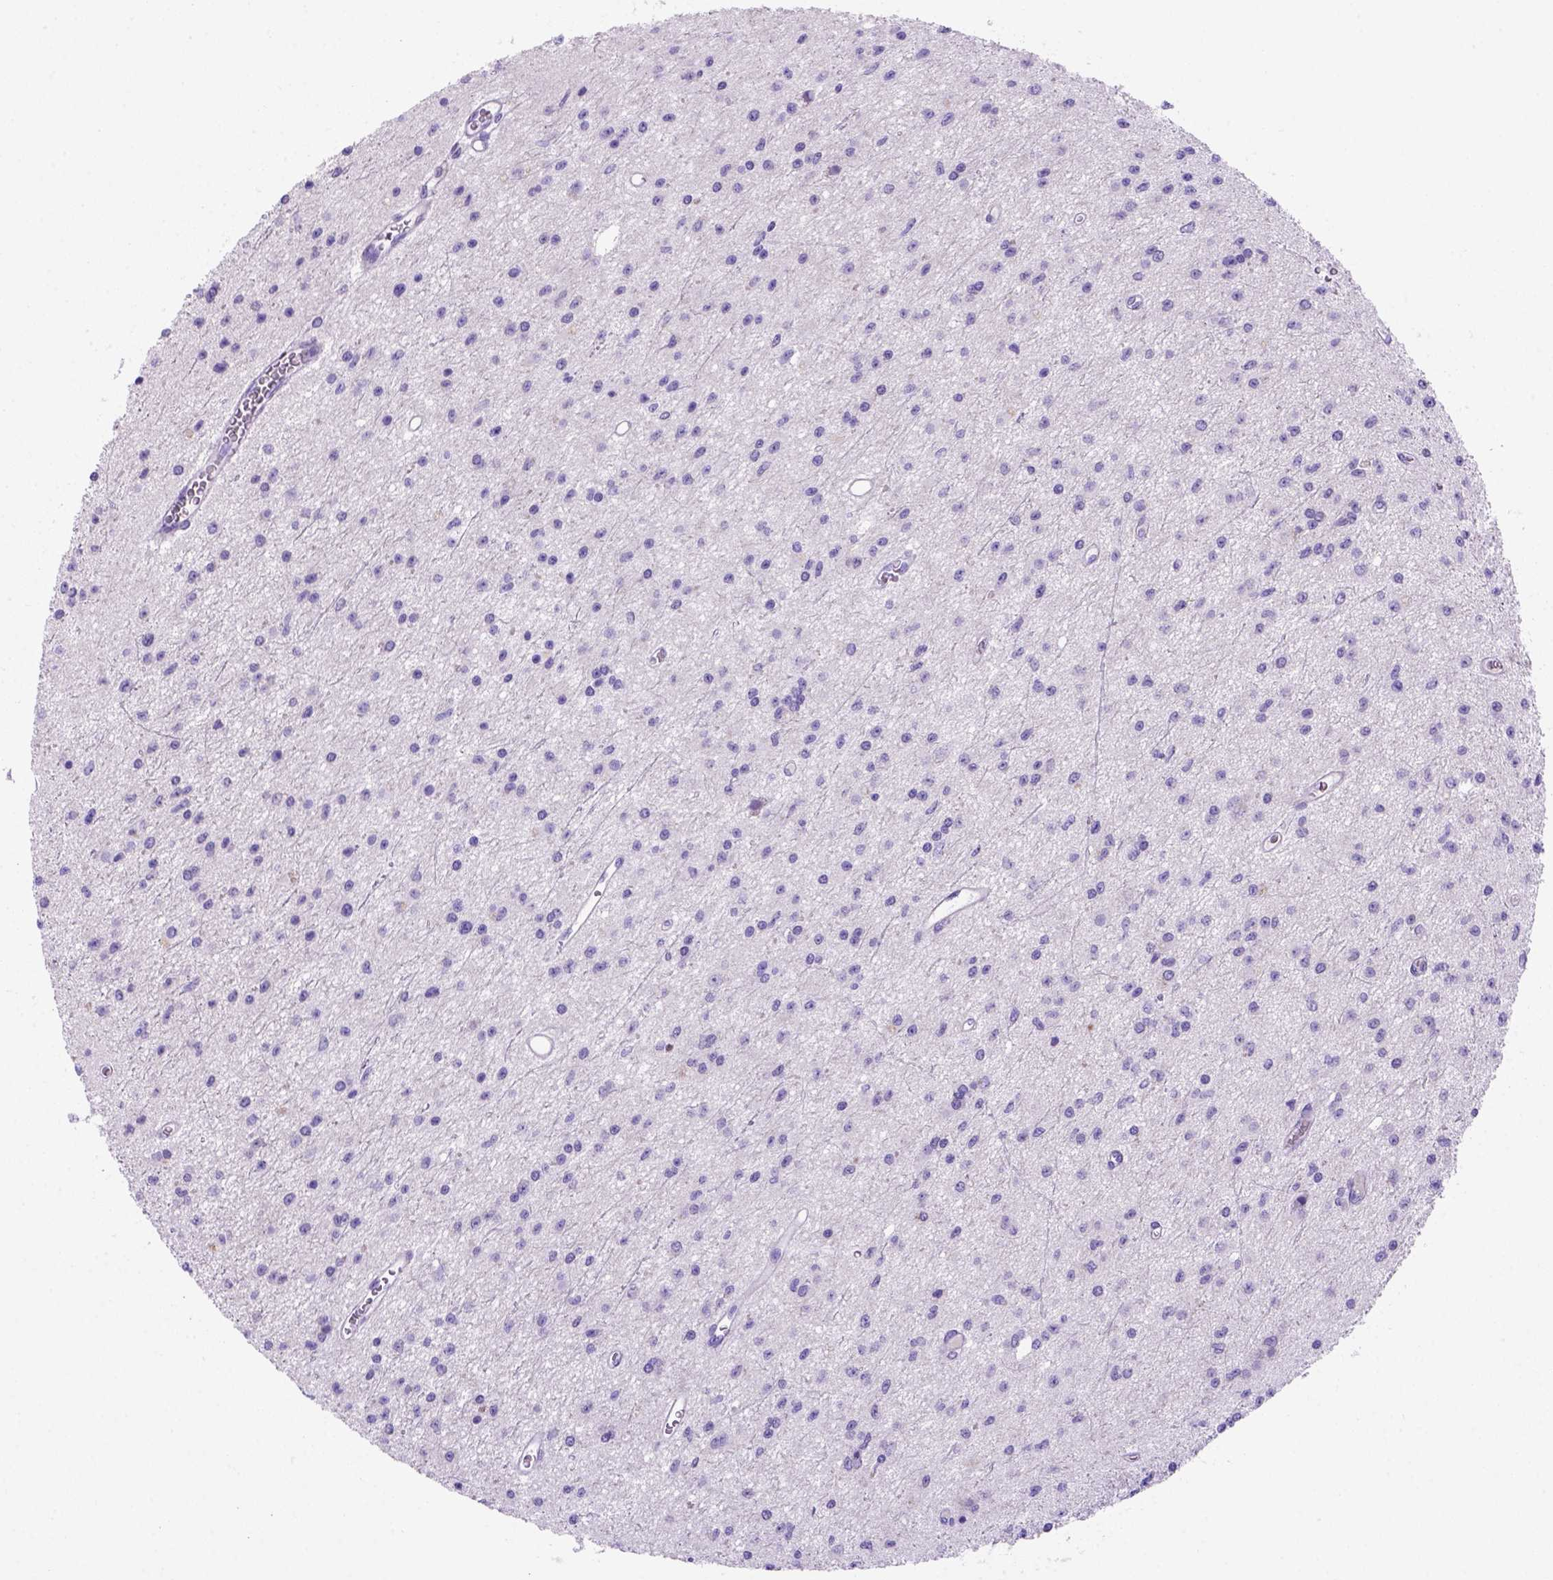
{"staining": {"intensity": "negative", "quantity": "none", "location": "none"}, "tissue": "glioma", "cell_type": "Tumor cells", "image_type": "cancer", "snomed": [{"axis": "morphology", "description": "Glioma, malignant, Low grade"}, {"axis": "topography", "description": "Brain"}], "caption": "Tumor cells are negative for brown protein staining in malignant glioma (low-grade).", "gene": "SIRPD", "patient": {"sex": "female", "age": 45}}